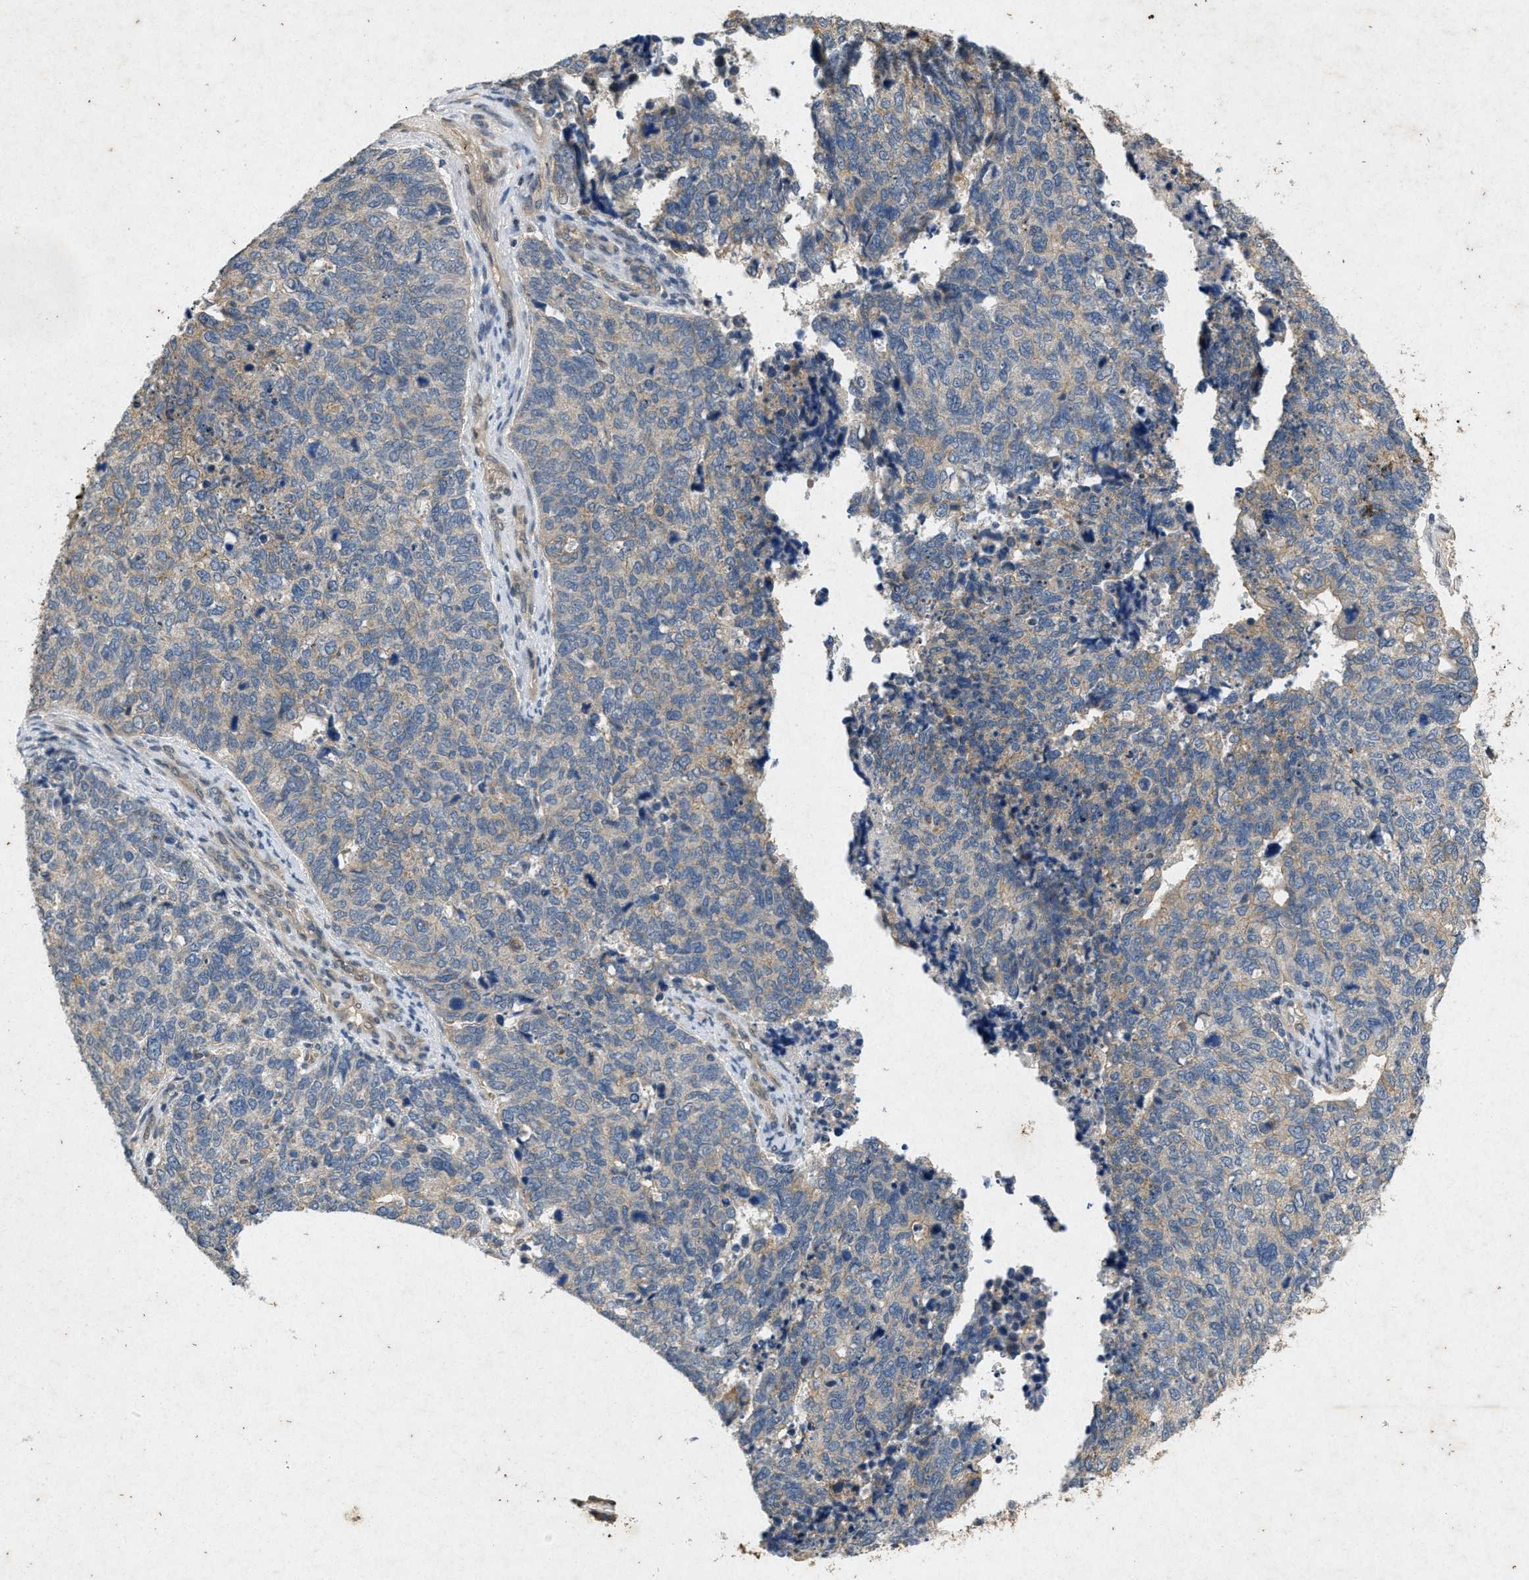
{"staining": {"intensity": "weak", "quantity": "25%-75%", "location": "cytoplasmic/membranous"}, "tissue": "cervical cancer", "cell_type": "Tumor cells", "image_type": "cancer", "snomed": [{"axis": "morphology", "description": "Squamous cell carcinoma, NOS"}, {"axis": "topography", "description": "Cervix"}], "caption": "This photomicrograph shows immunohistochemistry staining of cervical cancer, with low weak cytoplasmic/membranous expression in about 25%-75% of tumor cells.", "gene": "PRKG2", "patient": {"sex": "female", "age": 63}}